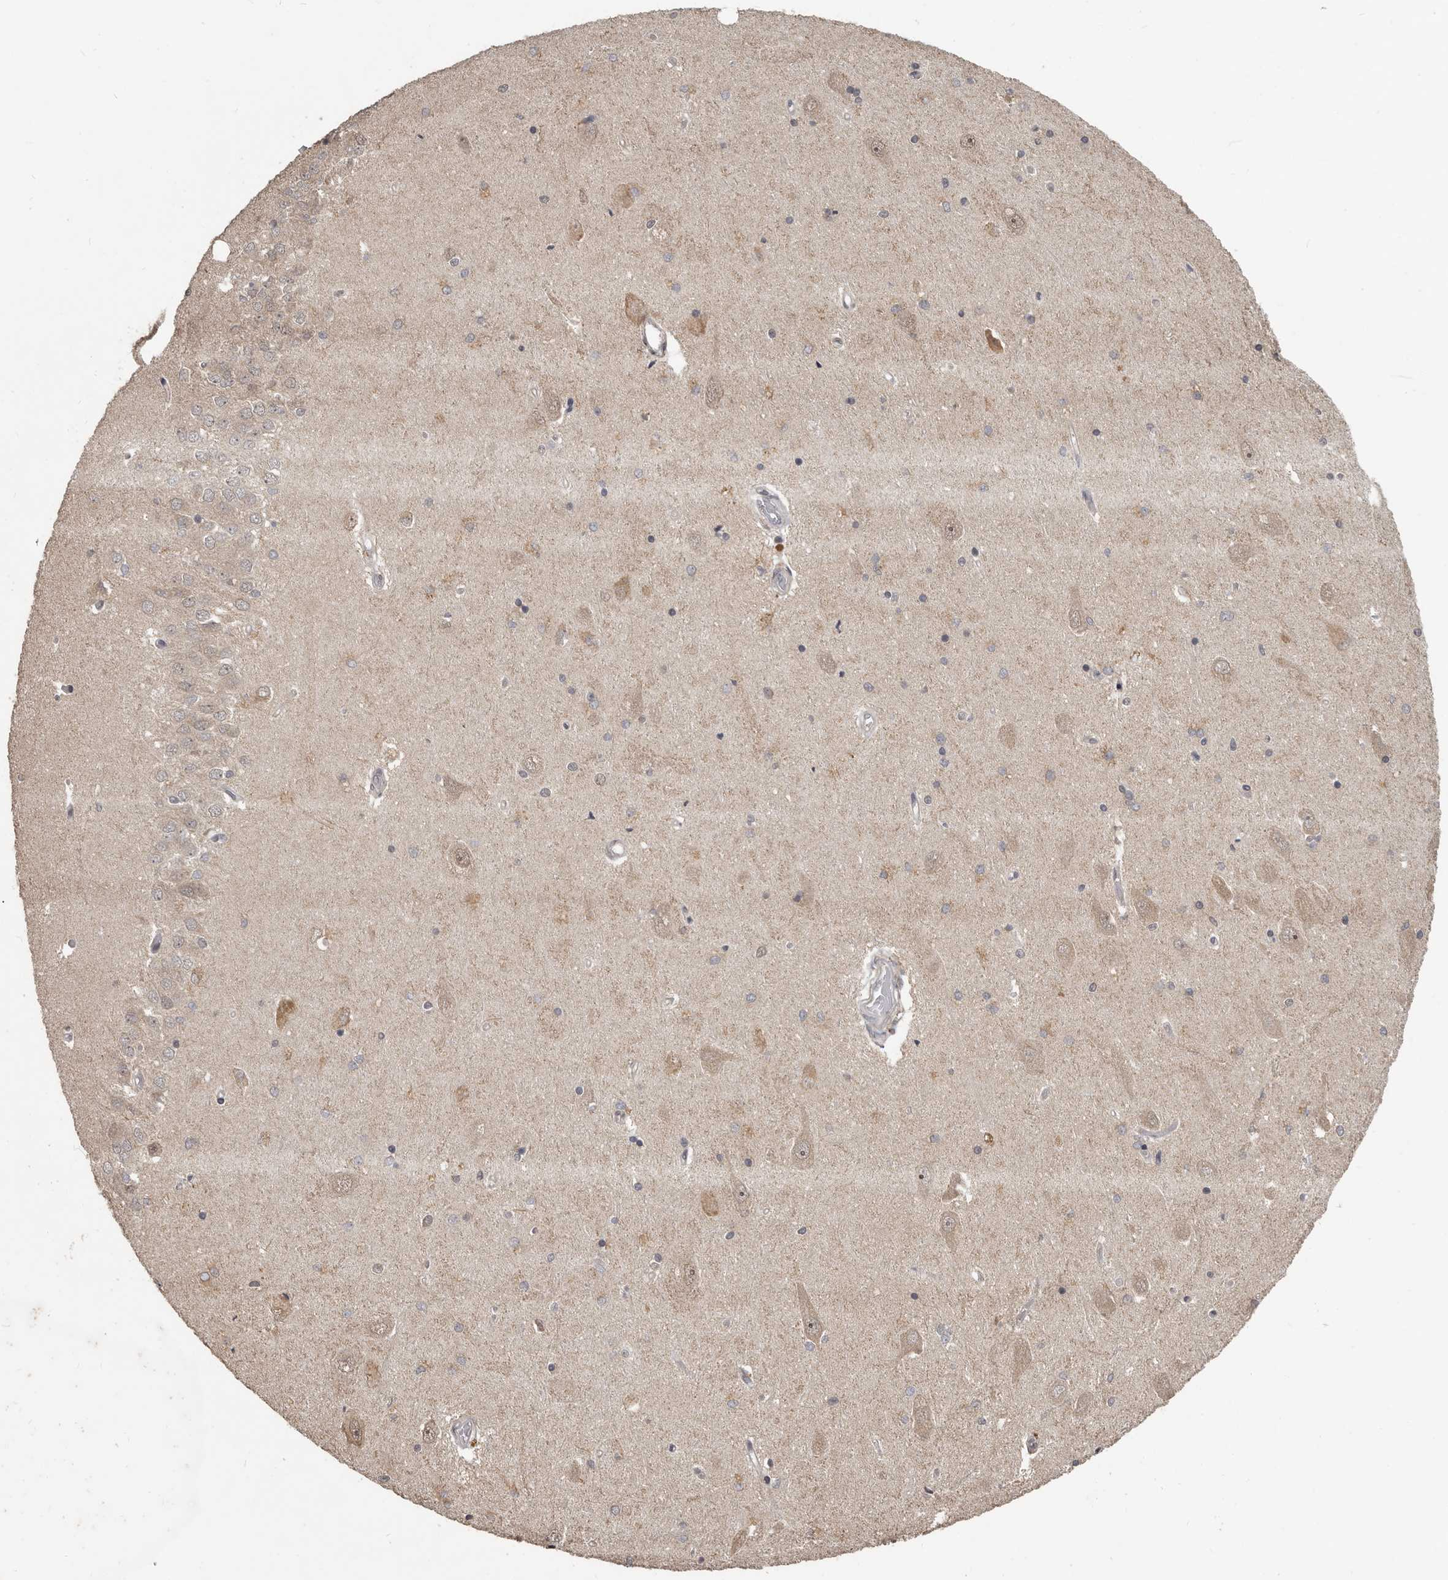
{"staining": {"intensity": "moderate", "quantity": "<25%", "location": "cytoplasmic/membranous"}, "tissue": "hippocampus", "cell_type": "Glial cells", "image_type": "normal", "snomed": [{"axis": "morphology", "description": "Normal tissue, NOS"}, {"axis": "topography", "description": "Hippocampus"}], "caption": "Protein expression analysis of unremarkable human hippocampus reveals moderate cytoplasmic/membranous positivity in approximately <25% of glial cells. (DAB IHC, brown staining for protein, blue staining for nuclei).", "gene": "ZFP14", "patient": {"sex": "male", "age": 45}}